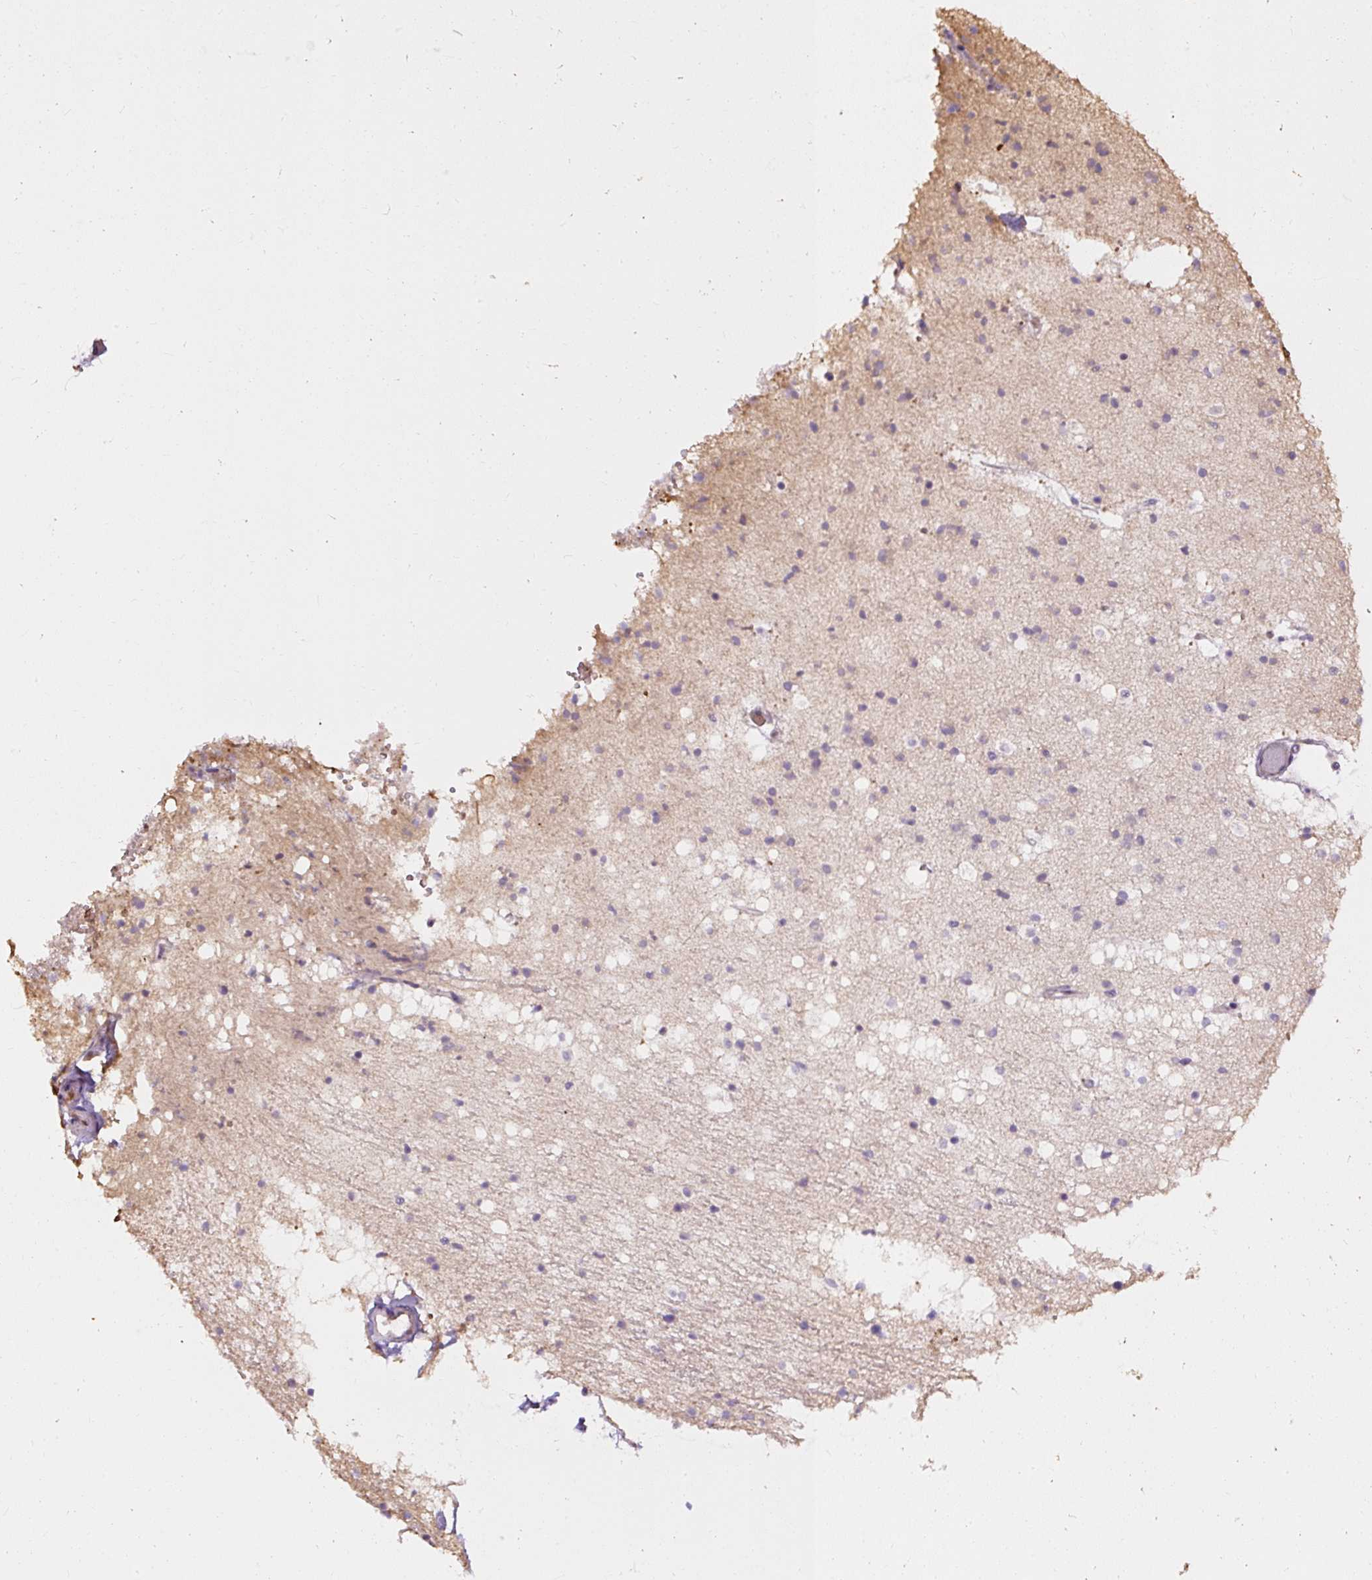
{"staining": {"intensity": "negative", "quantity": "none", "location": "none"}, "tissue": "caudate", "cell_type": "Glial cells", "image_type": "normal", "snomed": [{"axis": "morphology", "description": "Normal tissue, NOS"}, {"axis": "topography", "description": "Lateral ventricle wall"}], "caption": "Histopathology image shows no protein expression in glial cells of unremarkable caudate.", "gene": "FAM149A", "patient": {"sex": "male", "age": 37}}